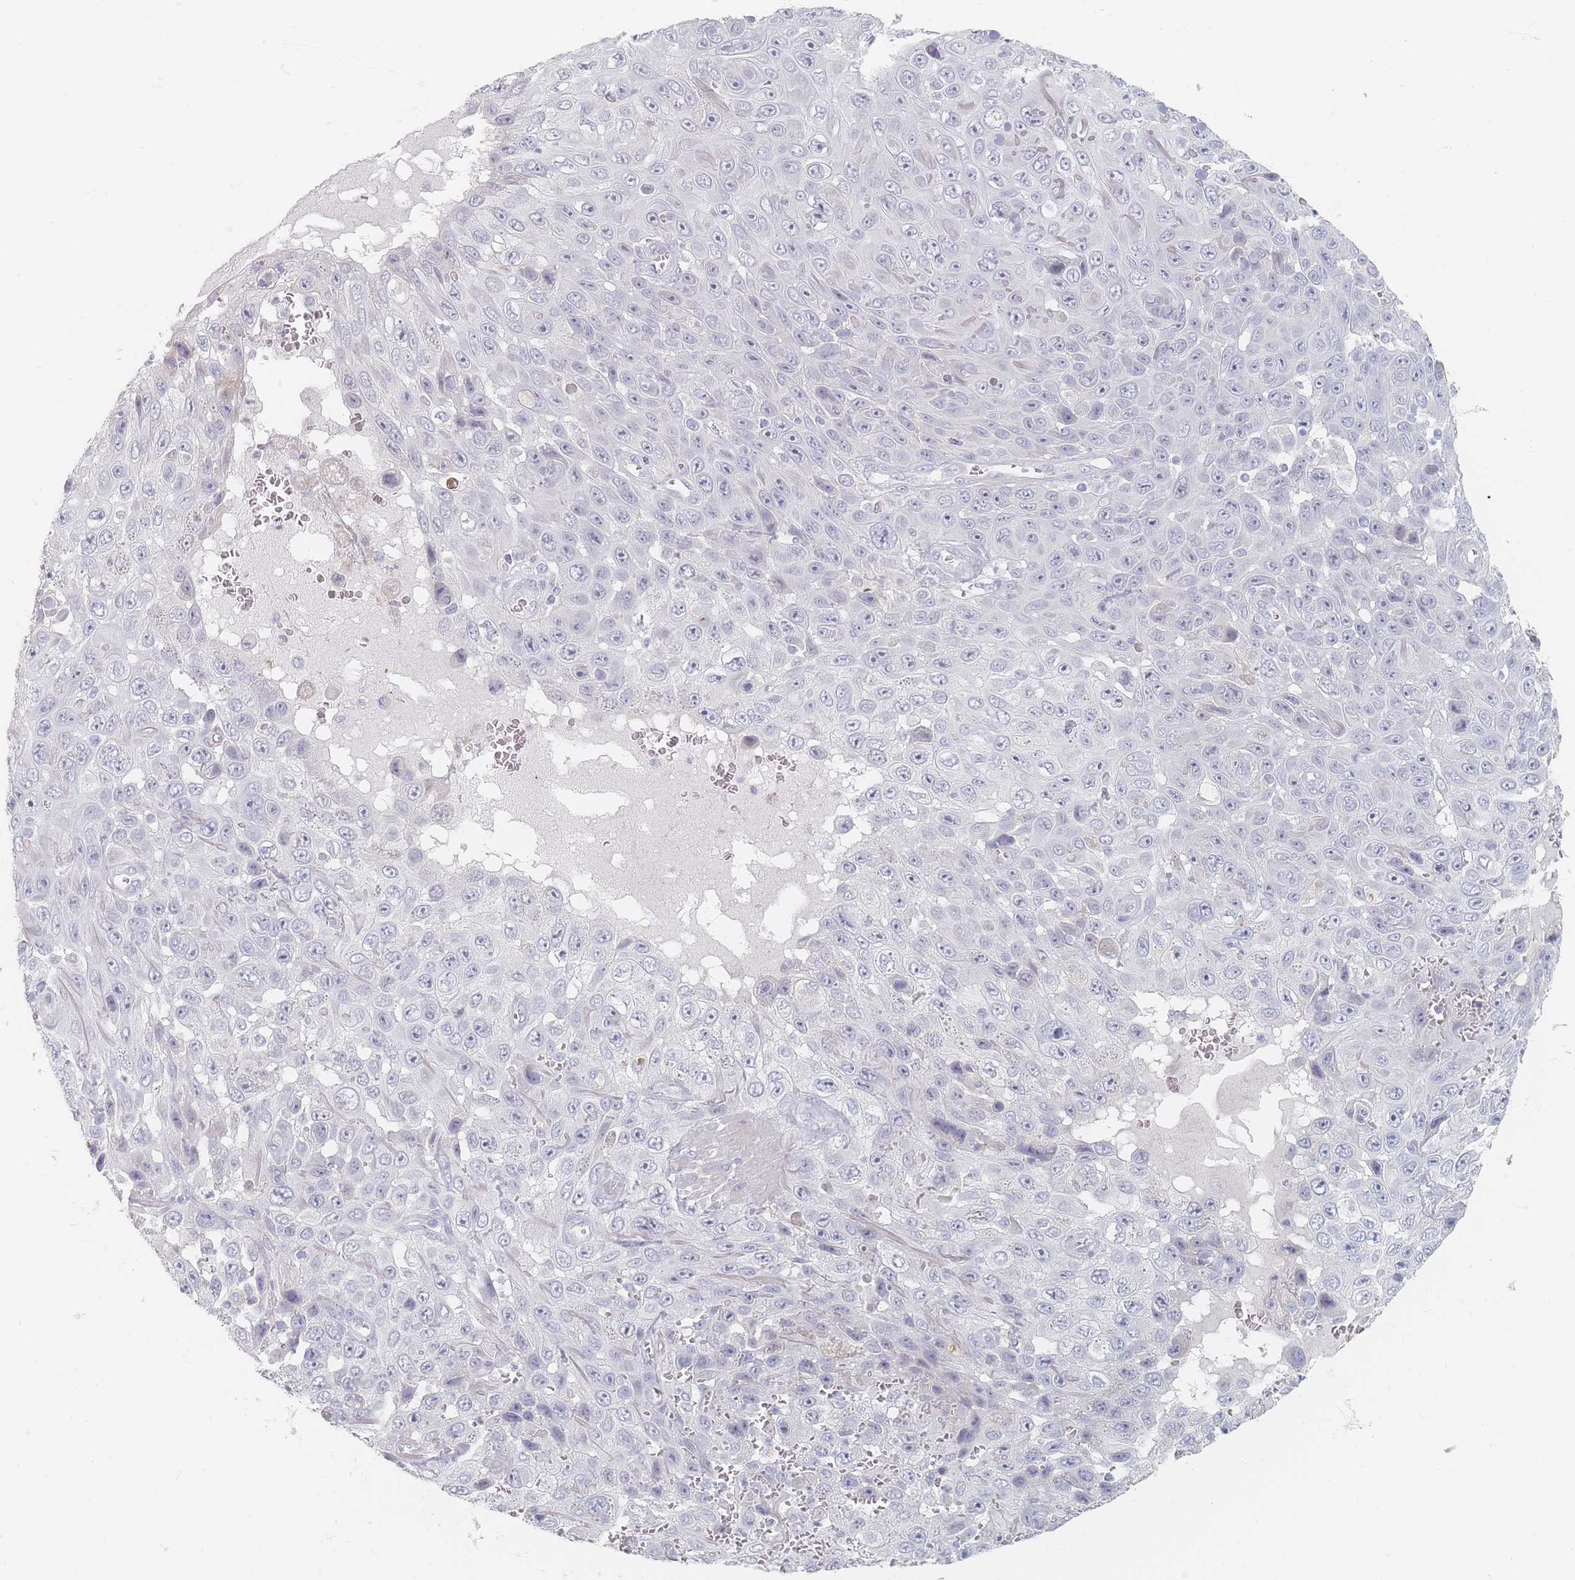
{"staining": {"intensity": "negative", "quantity": "none", "location": "none"}, "tissue": "skin cancer", "cell_type": "Tumor cells", "image_type": "cancer", "snomed": [{"axis": "morphology", "description": "Squamous cell carcinoma, NOS"}, {"axis": "topography", "description": "Skin"}], "caption": "DAB immunohistochemical staining of skin squamous cell carcinoma shows no significant positivity in tumor cells.", "gene": "CD37", "patient": {"sex": "male", "age": 82}}